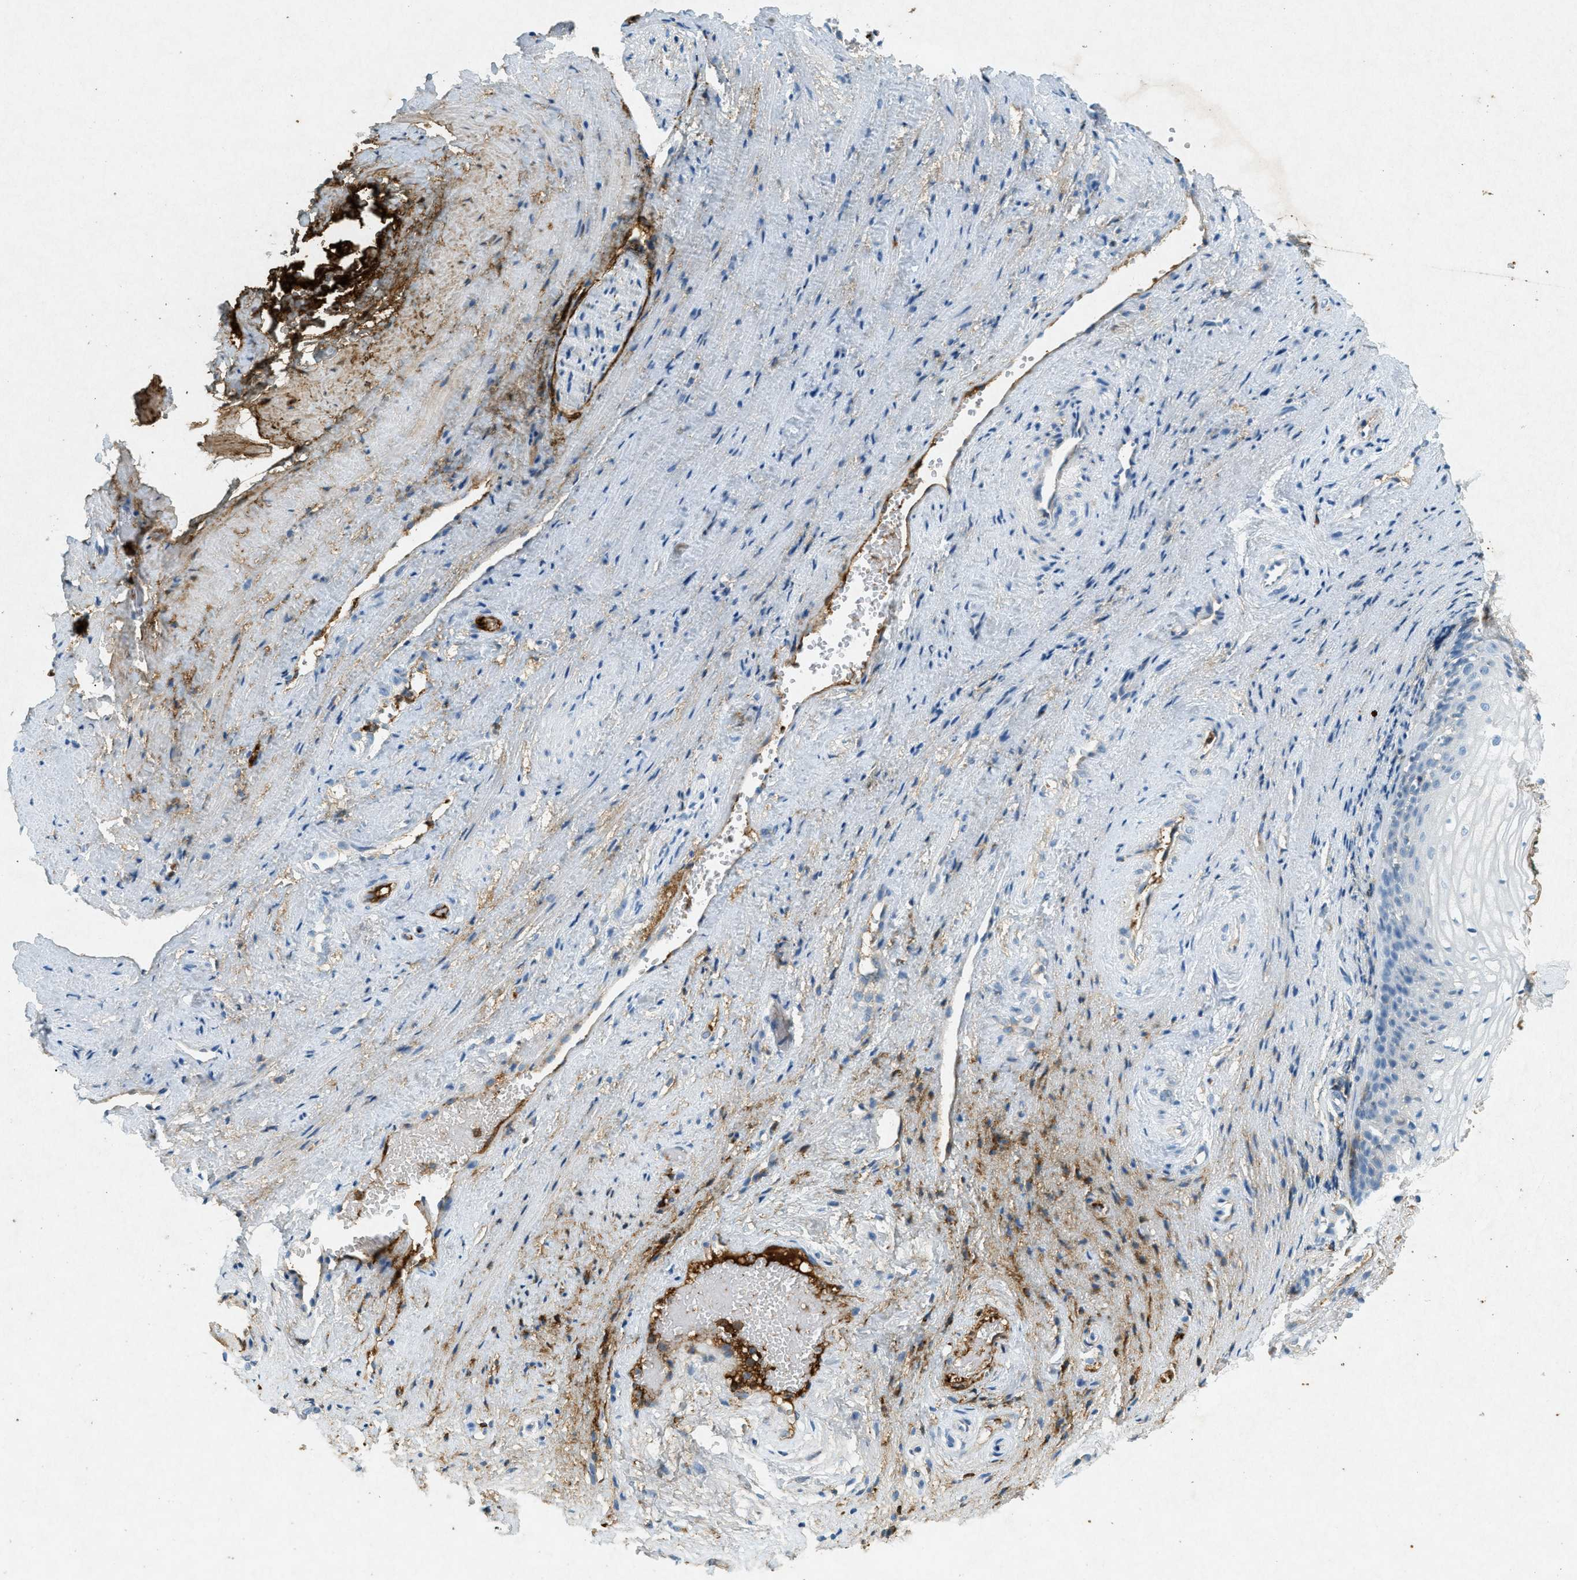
{"staining": {"intensity": "moderate", "quantity": "<25%", "location": "cytoplasmic/membranous"}, "tissue": "vagina", "cell_type": "Squamous epithelial cells", "image_type": "normal", "snomed": [{"axis": "morphology", "description": "Normal tissue, NOS"}, {"axis": "topography", "description": "Vagina"}], "caption": "High-power microscopy captured an immunohistochemistry image of benign vagina, revealing moderate cytoplasmic/membranous staining in about <25% of squamous epithelial cells.", "gene": "F2", "patient": {"sex": "female", "age": 34}}